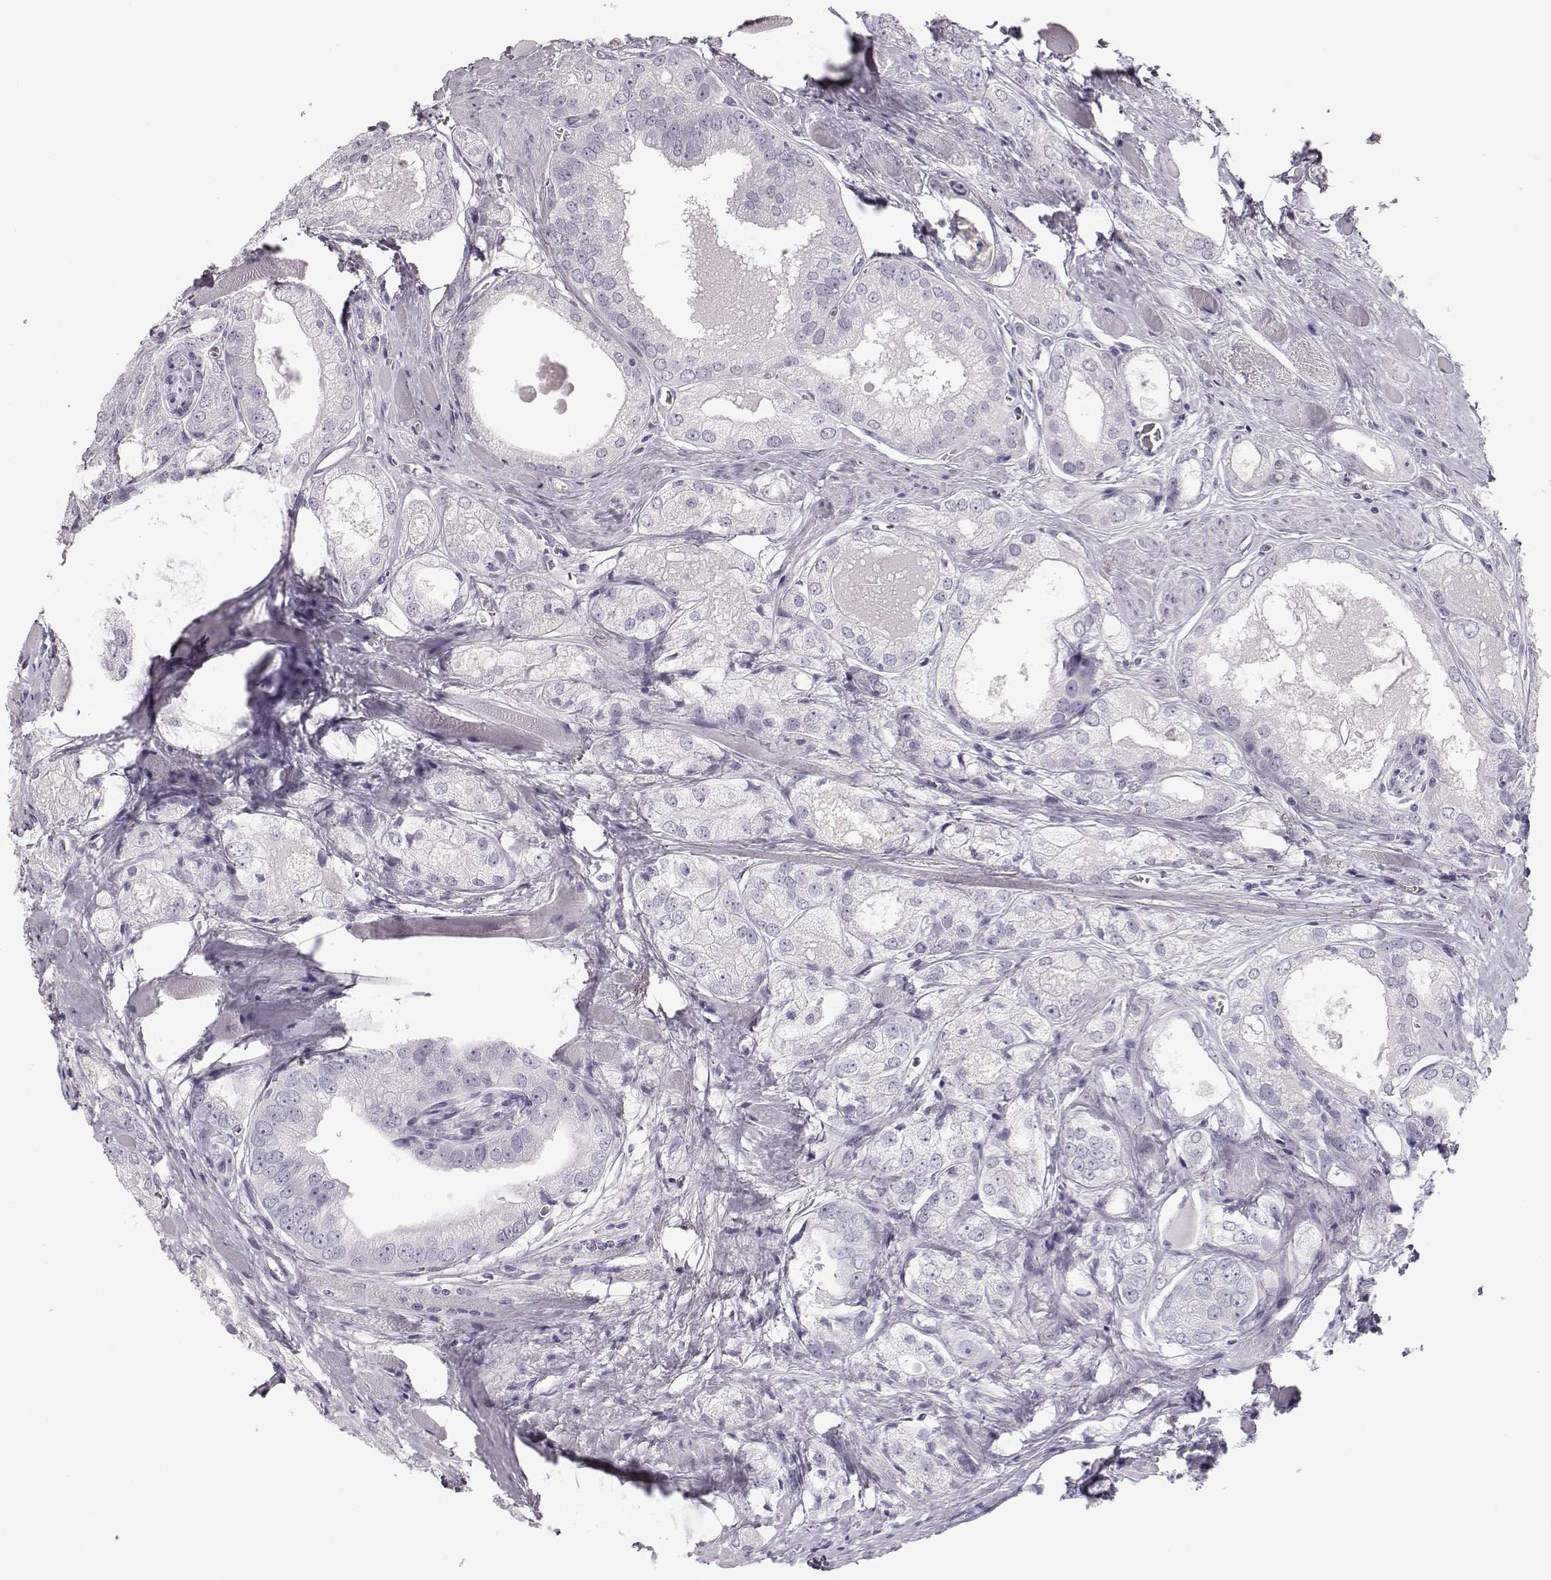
{"staining": {"intensity": "negative", "quantity": "none", "location": "none"}, "tissue": "prostate cancer", "cell_type": "Tumor cells", "image_type": "cancer", "snomed": [{"axis": "morphology", "description": "Adenocarcinoma, NOS"}, {"axis": "morphology", "description": "Adenocarcinoma, High grade"}, {"axis": "topography", "description": "Prostate"}], "caption": "Immunohistochemical staining of prostate cancer (adenocarcinoma) reveals no significant positivity in tumor cells.", "gene": "MIP", "patient": {"sex": "male", "age": 70}}